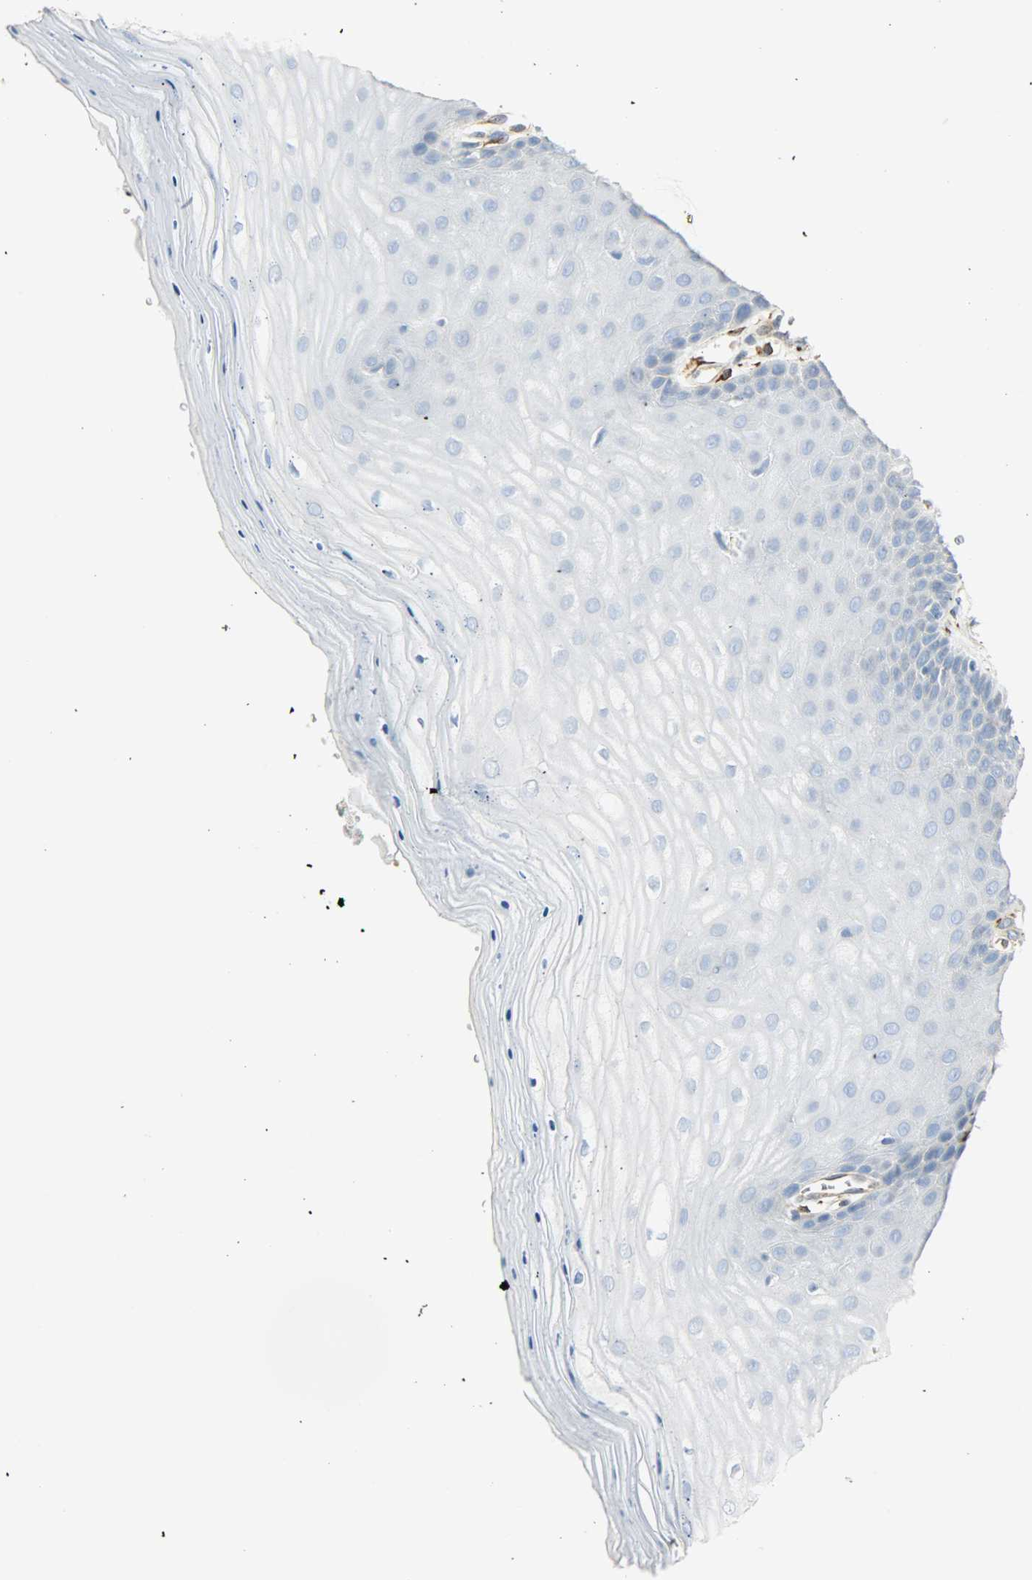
{"staining": {"intensity": "weak", "quantity": "25%-75%", "location": "cytoplasmic/membranous"}, "tissue": "cervix", "cell_type": "Glandular cells", "image_type": "normal", "snomed": [{"axis": "morphology", "description": "Normal tissue, NOS"}, {"axis": "topography", "description": "Cervix"}], "caption": "This is an image of immunohistochemistry (IHC) staining of unremarkable cervix, which shows weak staining in the cytoplasmic/membranous of glandular cells.", "gene": "PKD2", "patient": {"sex": "female", "age": 55}}